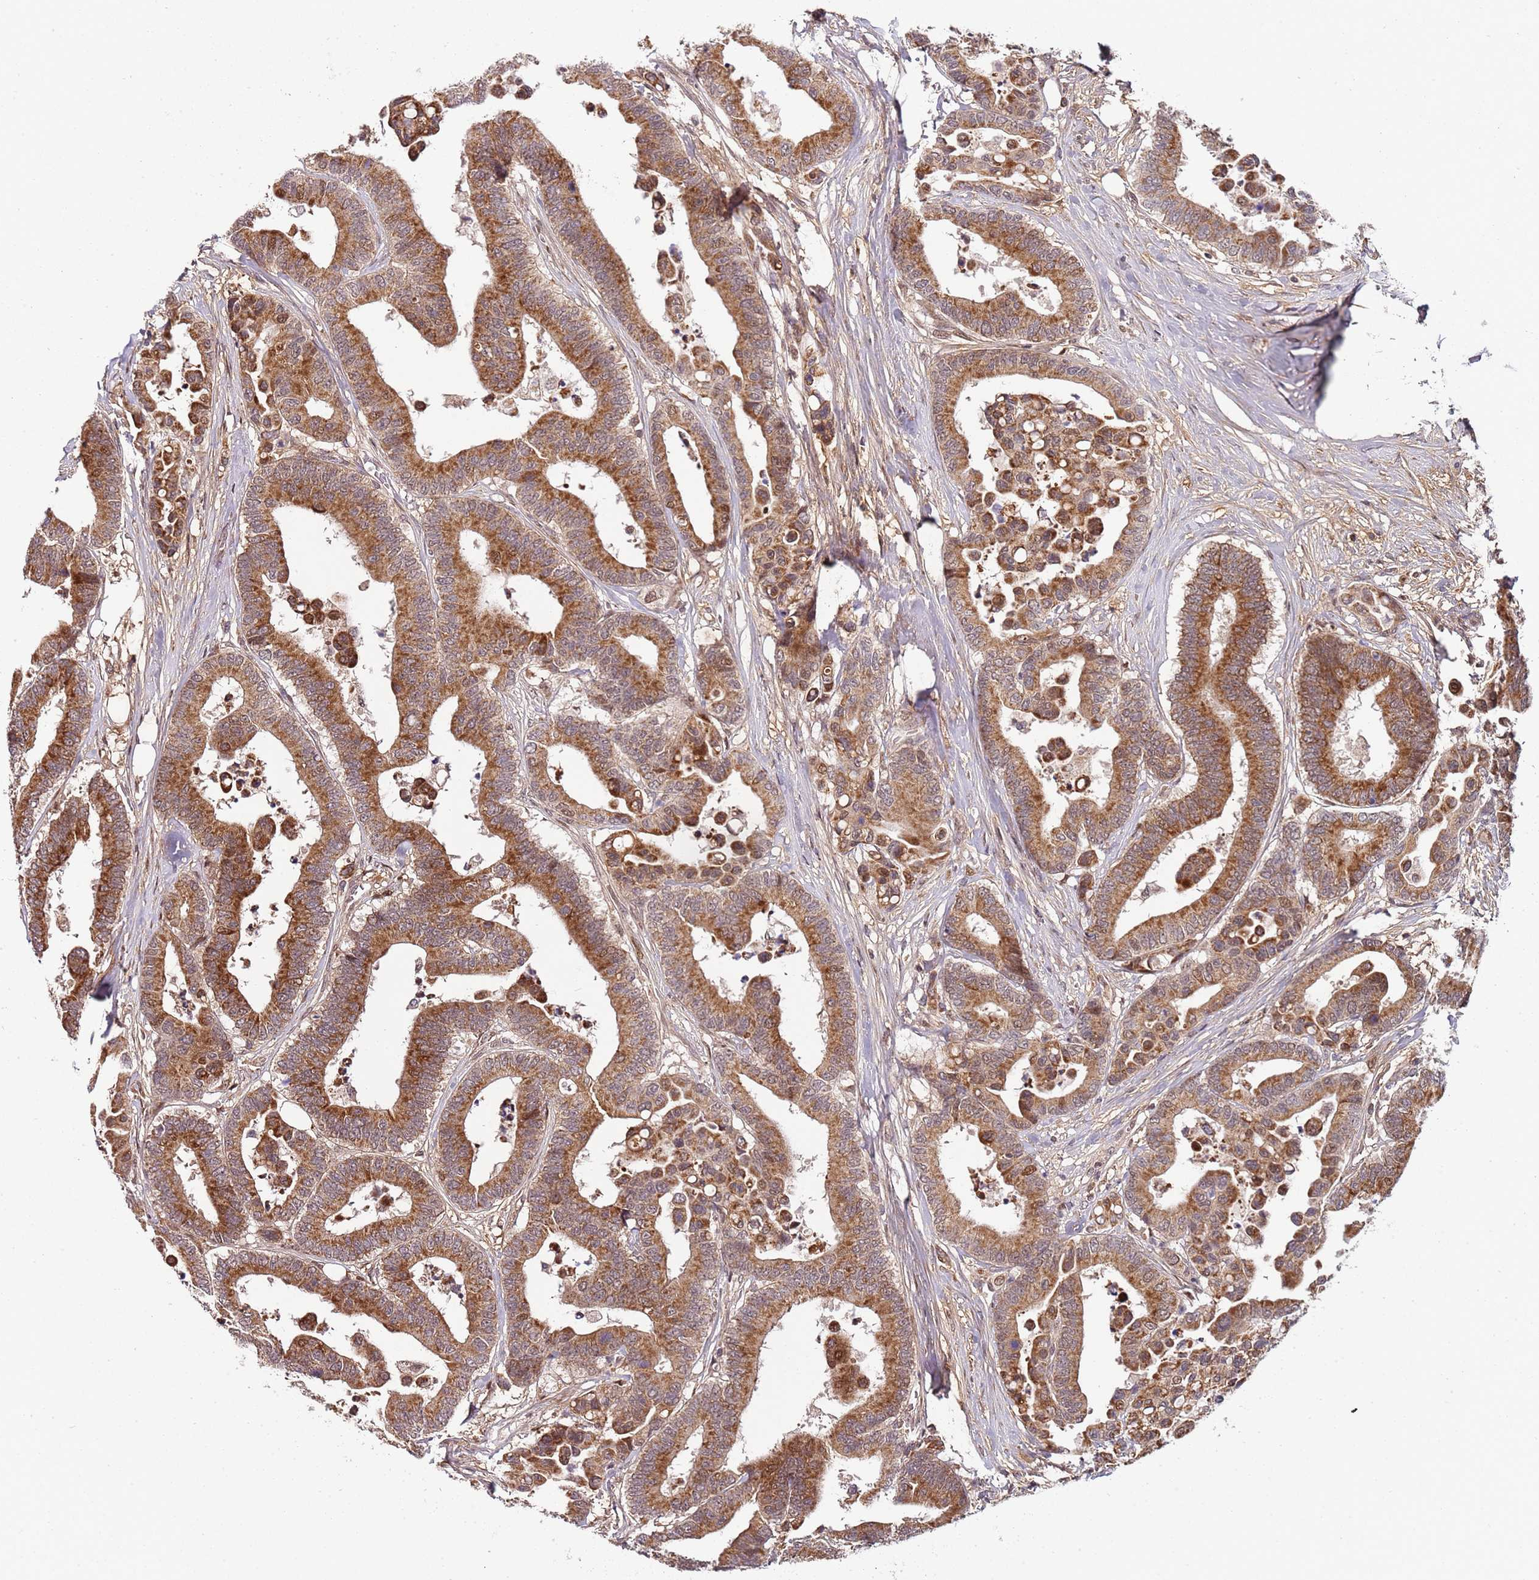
{"staining": {"intensity": "moderate", "quantity": ">75%", "location": "cytoplasmic/membranous,nuclear"}, "tissue": "colorectal cancer", "cell_type": "Tumor cells", "image_type": "cancer", "snomed": [{"axis": "morphology", "description": "Adenocarcinoma, NOS"}, {"axis": "topography", "description": "Colon"}], "caption": "Immunohistochemical staining of human colorectal adenocarcinoma demonstrates moderate cytoplasmic/membranous and nuclear protein expression in about >75% of tumor cells.", "gene": "EDC3", "patient": {"sex": "male", "age": 82}}